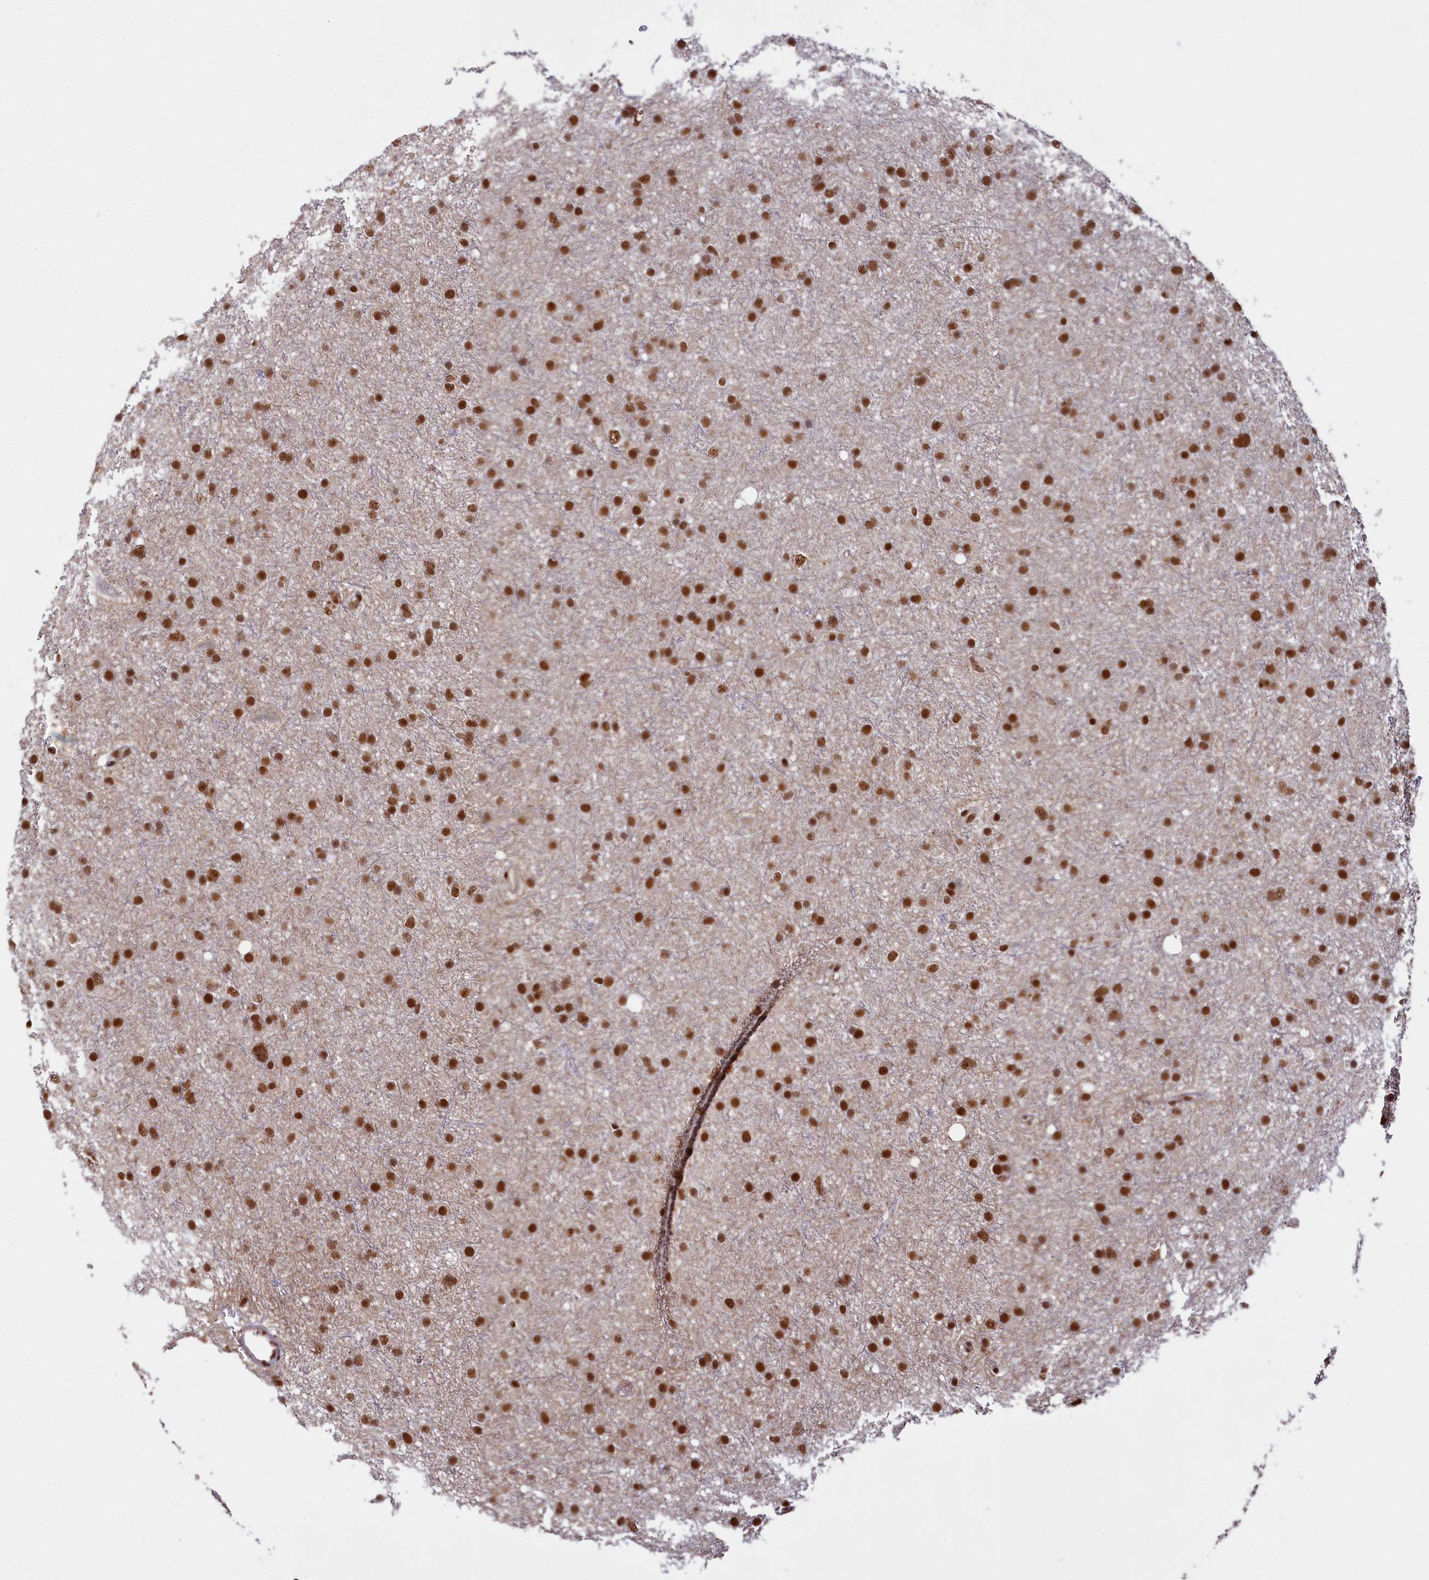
{"staining": {"intensity": "strong", "quantity": ">75%", "location": "nuclear"}, "tissue": "glioma", "cell_type": "Tumor cells", "image_type": "cancer", "snomed": [{"axis": "morphology", "description": "Glioma, malignant, Low grade"}, {"axis": "topography", "description": "Cerebral cortex"}], "caption": "Strong nuclear positivity for a protein is present in approximately >75% of tumor cells of glioma using immunohistochemistry (IHC).", "gene": "PPHLN1", "patient": {"sex": "female", "age": 39}}